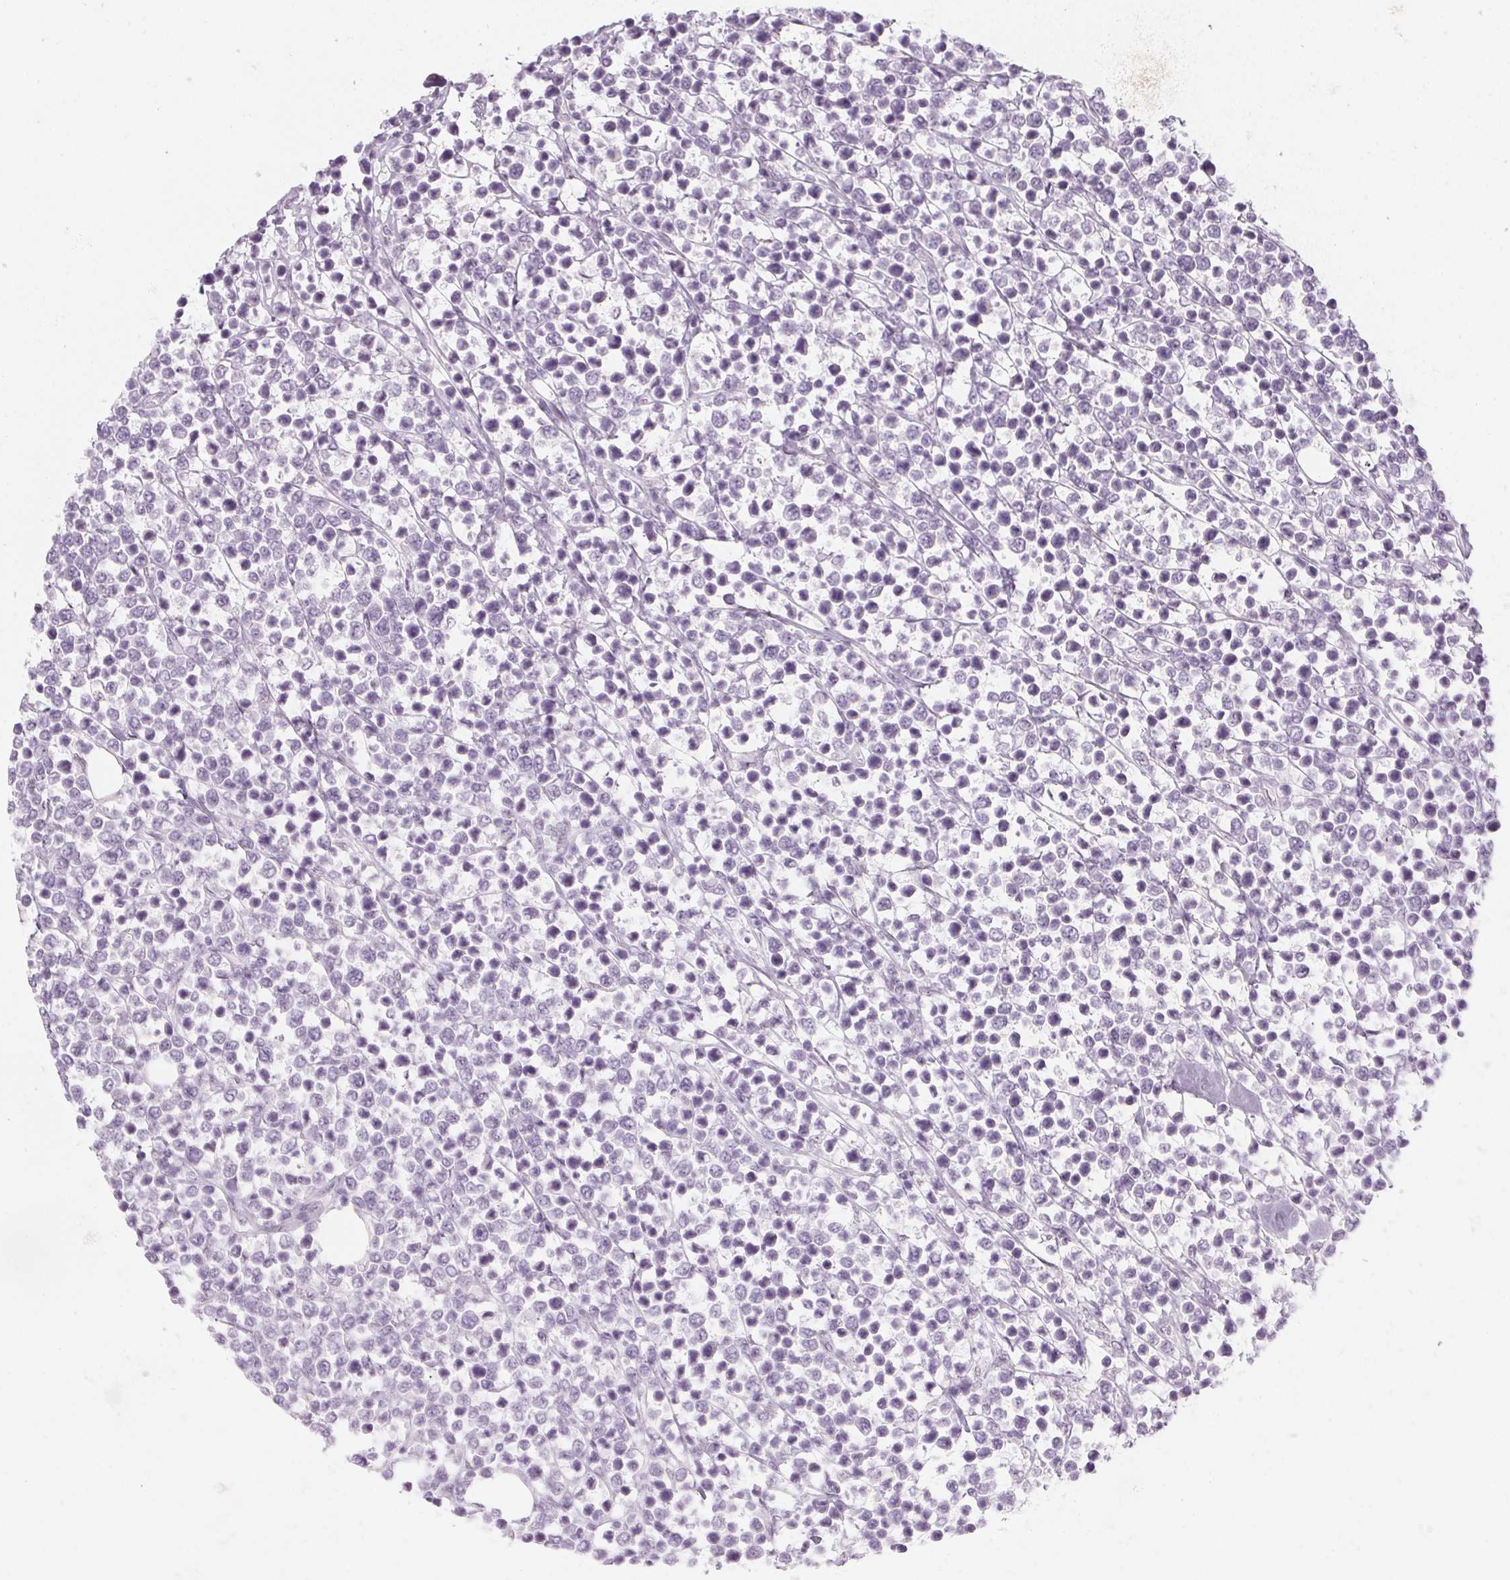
{"staining": {"intensity": "negative", "quantity": "none", "location": "none"}, "tissue": "lymphoma", "cell_type": "Tumor cells", "image_type": "cancer", "snomed": [{"axis": "morphology", "description": "Malignant lymphoma, non-Hodgkin's type, High grade"}, {"axis": "topography", "description": "Soft tissue"}], "caption": "Tumor cells show no significant staining in lymphoma.", "gene": "KCNQ2", "patient": {"sex": "female", "age": 56}}